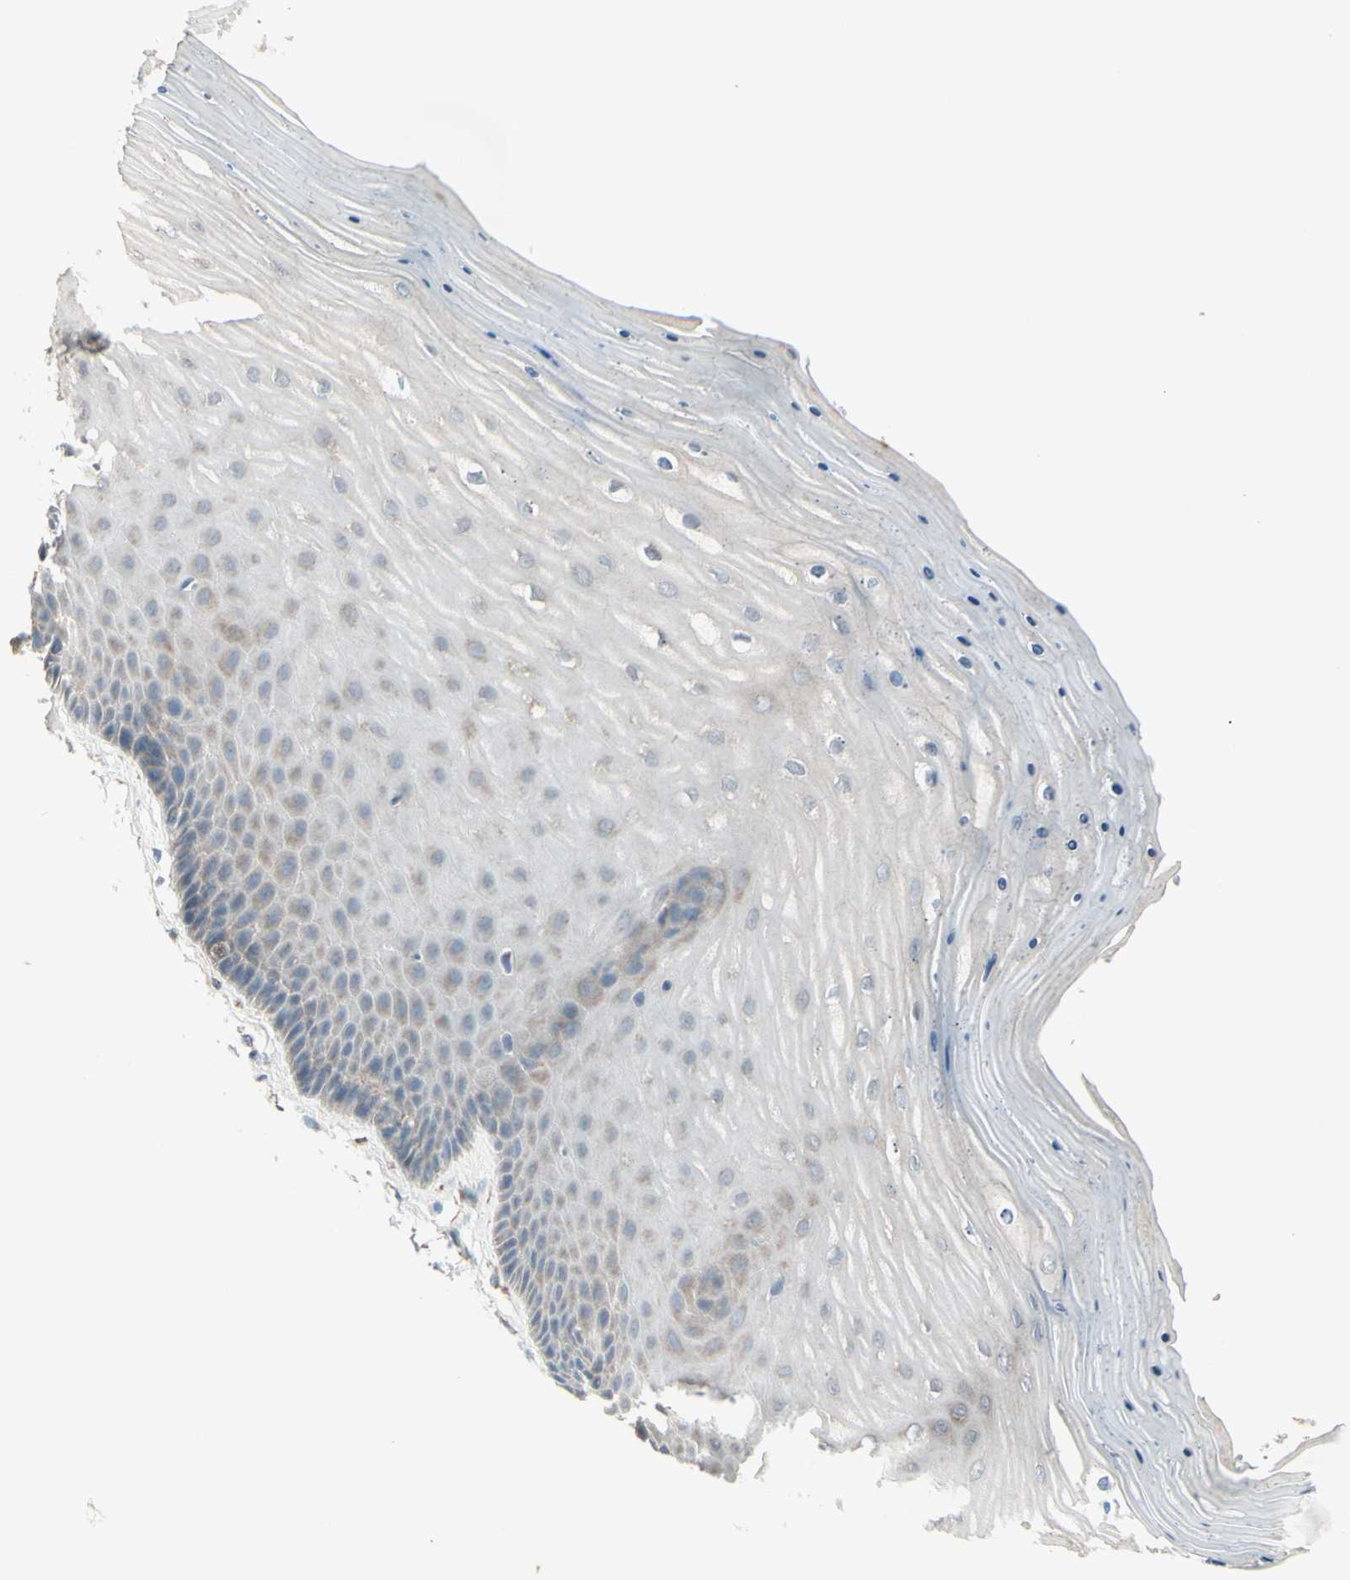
{"staining": {"intensity": "weak", "quantity": "<25%", "location": "cytoplasmic/membranous"}, "tissue": "cervix", "cell_type": "Glandular cells", "image_type": "normal", "snomed": [{"axis": "morphology", "description": "Normal tissue, NOS"}, {"axis": "topography", "description": "Cervix"}], "caption": "There is no significant positivity in glandular cells of cervix. (DAB immunohistochemistry with hematoxylin counter stain).", "gene": "NAXD", "patient": {"sex": "female", "age": 55}}